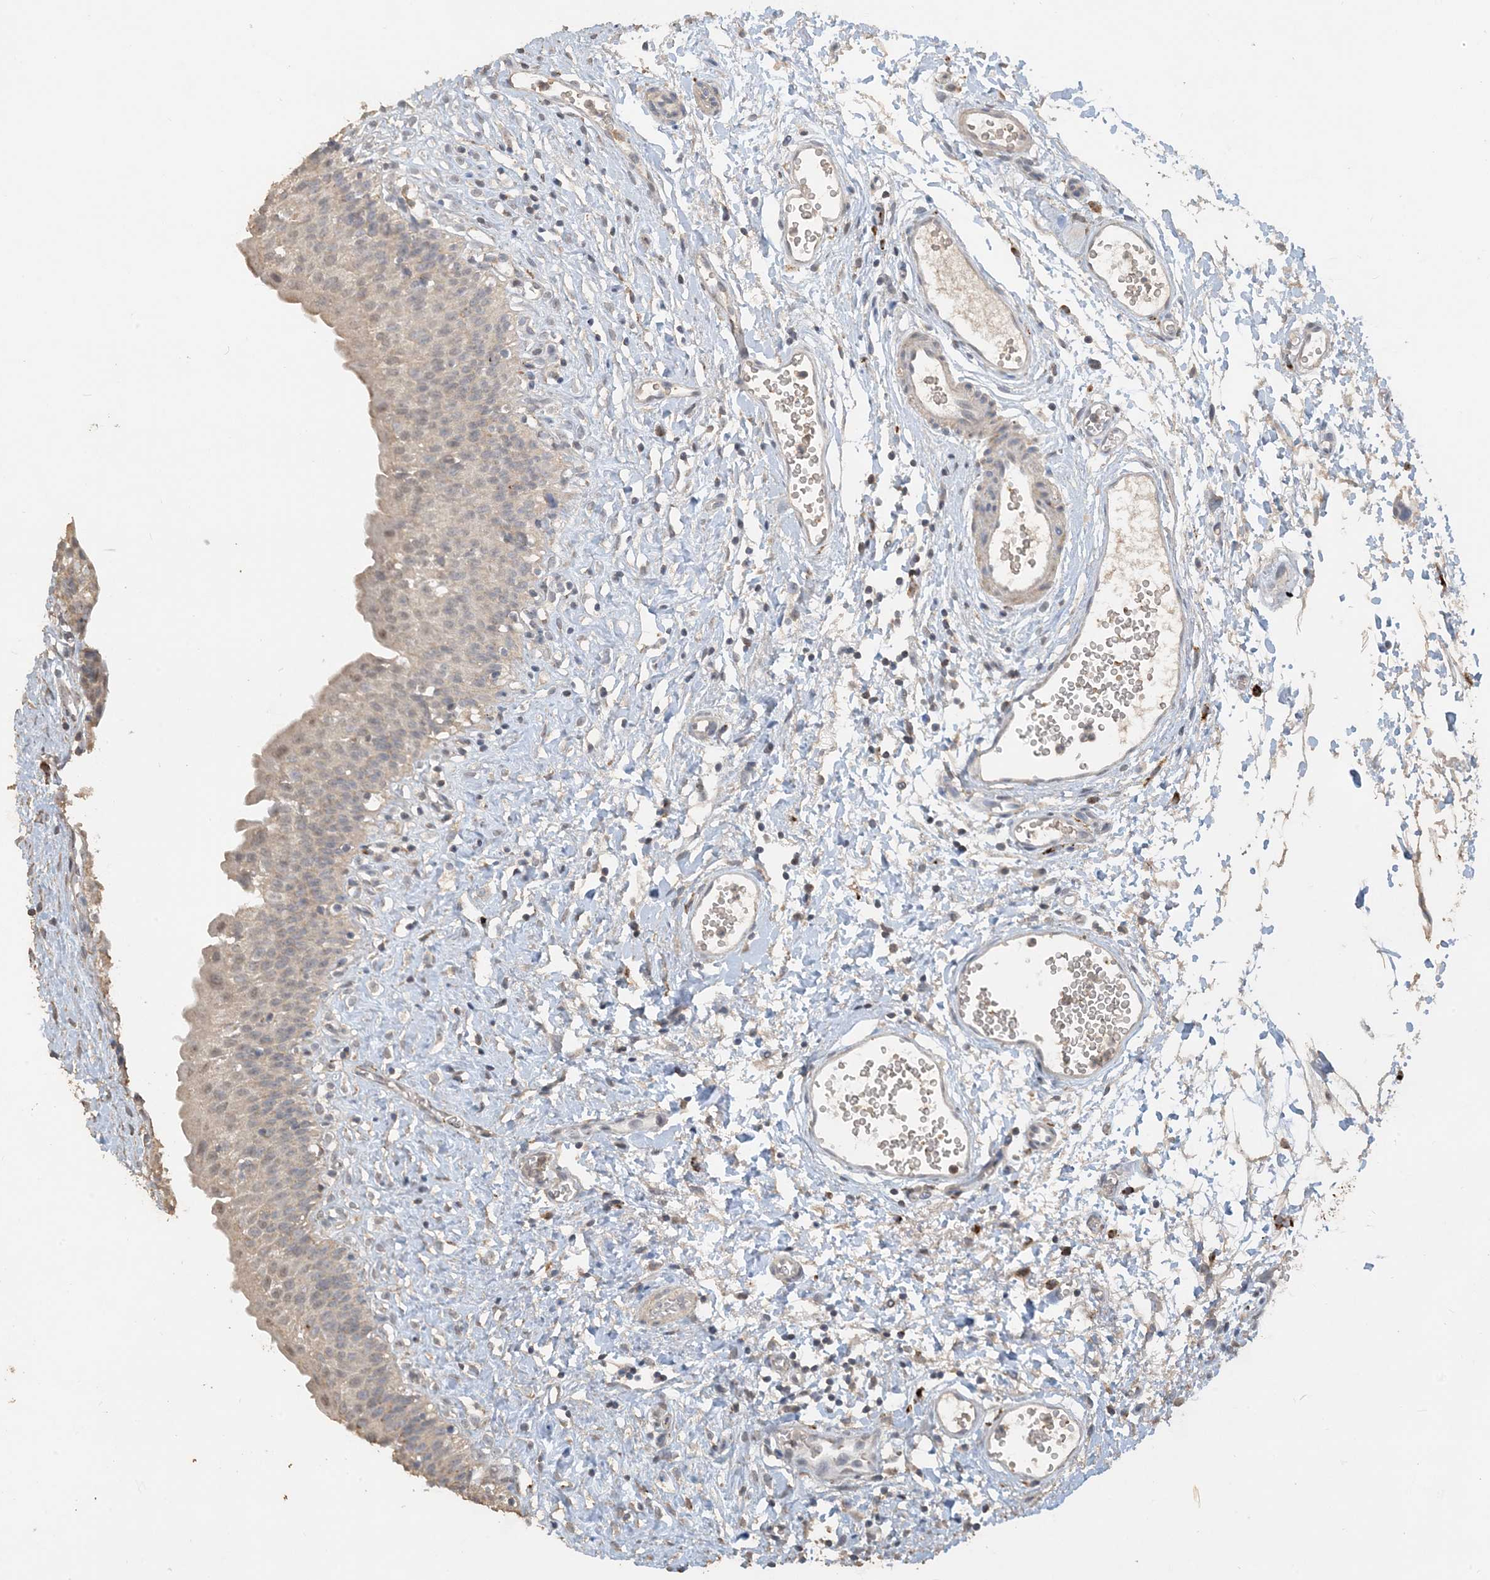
{"staining": {"intensity": "weak", "quantity": "25%-75%", "location": "cytoplasmic/membranous,nuclear"}, "tissue": "urinary bladder", "cell_type": "Urothelial cells", "image_type": "normal", "snomed": [{"axis": "morphology", "description": "Normal tissue, NOS"}, {"axis": "topography", "description": "Urinary bladder"}], "caption": "Weak cytoplasmic/membranous,nuclear staining for a protein is appreciated in about 25%-75% of urothelial cells of normal urinary bladder using IHC.", "gene": "SFMBT2", "patient": {"sex": "male", "age": 51}}